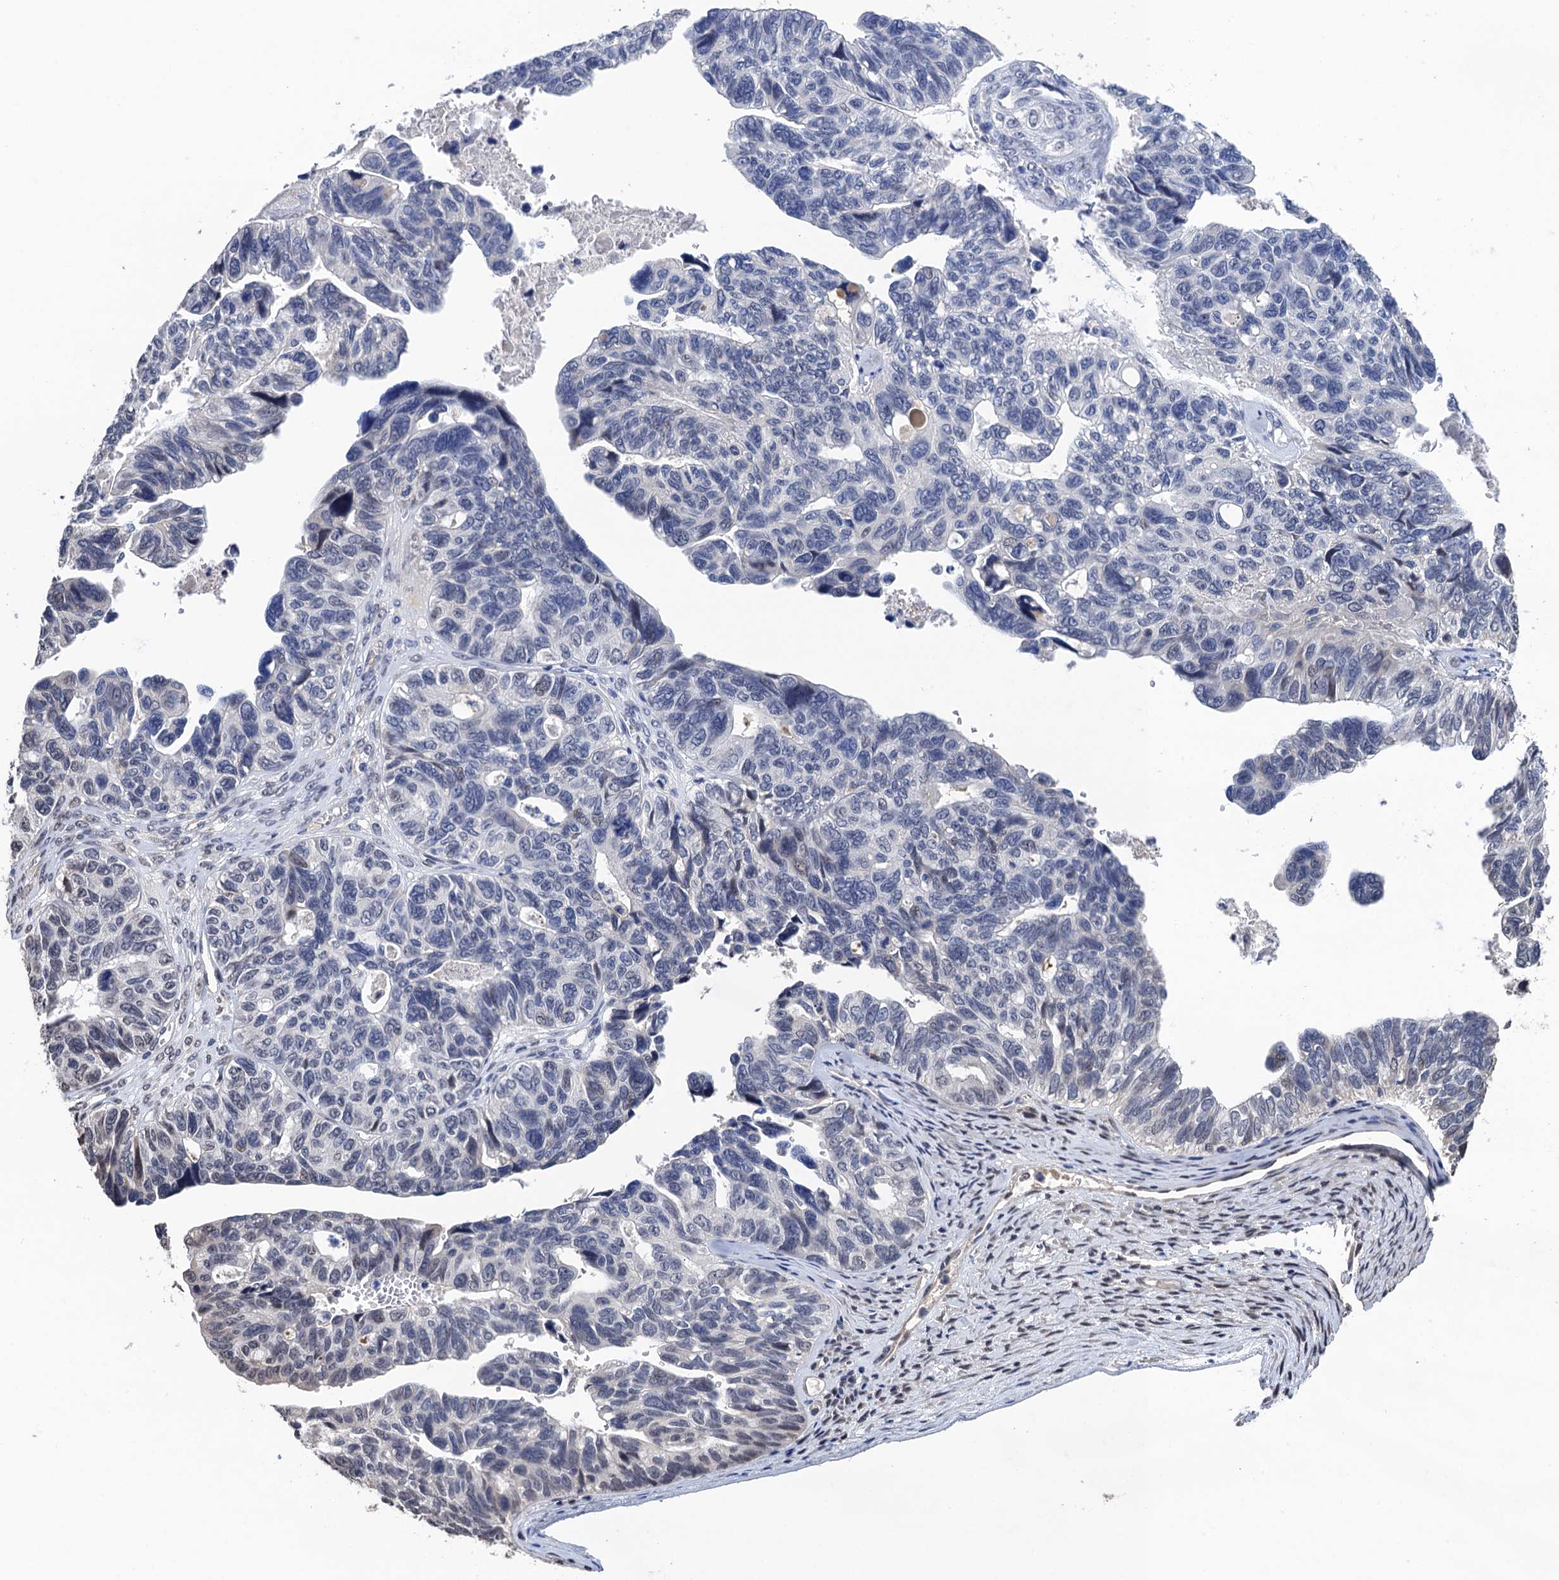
{"staining": {"intensity": "weak", "quantity": "<25%", "location": "nuclear"}, "tissue": "ovarian cancer", "cell_type": "Tumor cells", "image_type": "cancer", "snomed": [{"axis": "morphology", "description": "Cystadenocarcinoma, serous, NOS"}, {"axis": "topography", "description": "Ovary"}], "caption": "Immunohistochemistry (IHC) histopathology image of neoplastic tissue: human ovarian cancer stained with DAB (3,3'-diaminobenzidine) reveals no significant protein positivity in tumor cells.", "gene": "ART5", "patient": {"sex": "female", "age": 79}}